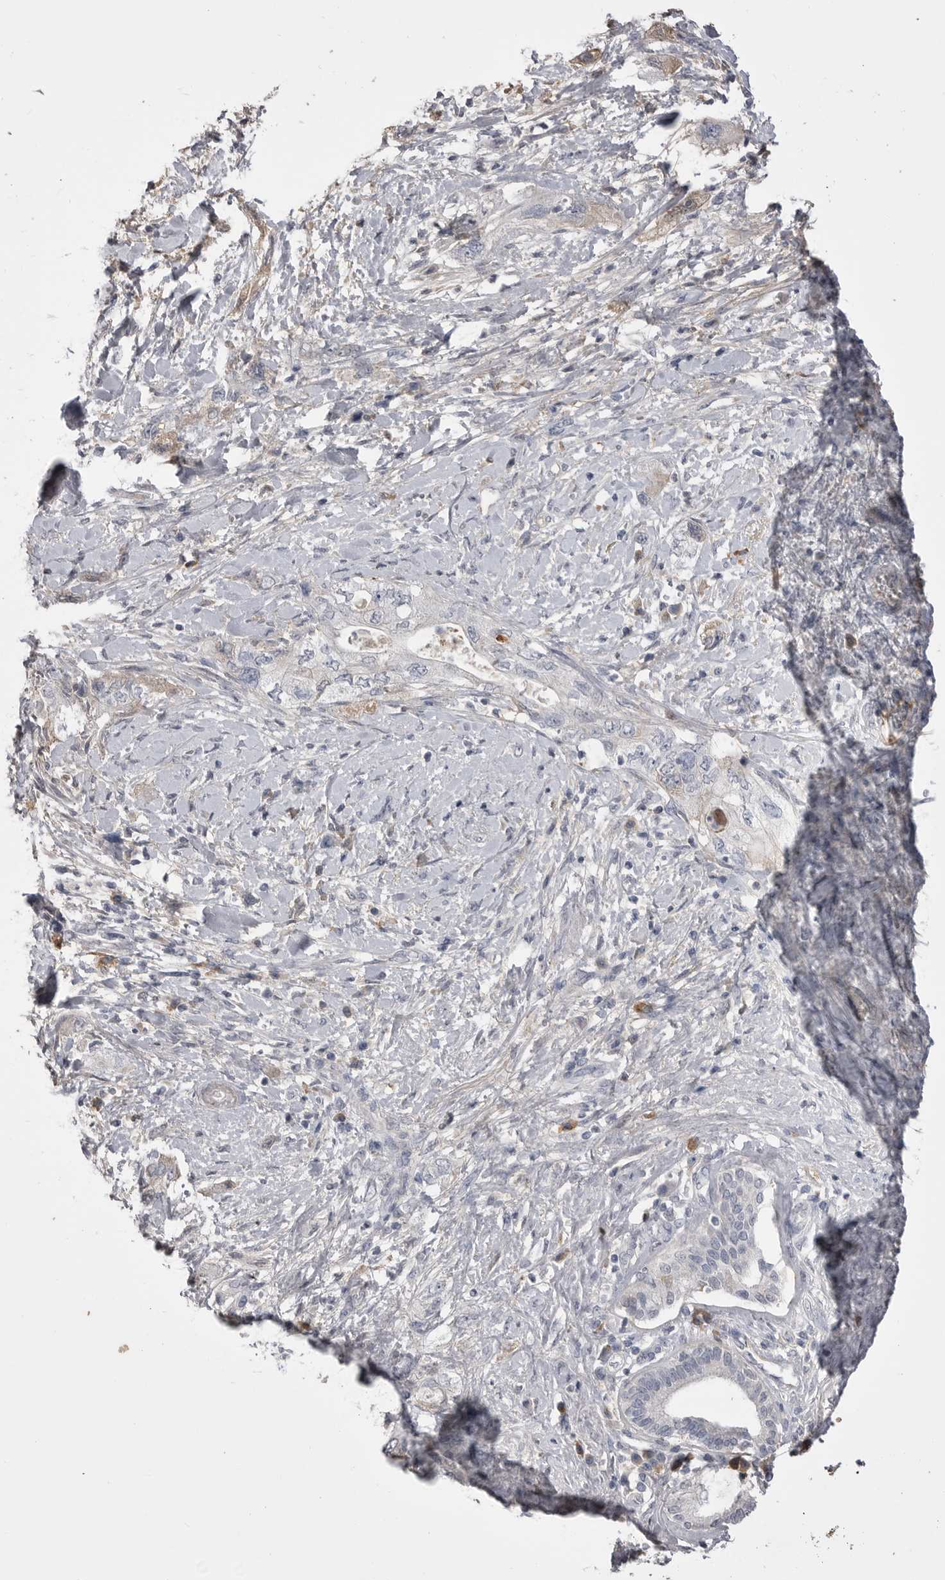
{"staining": {"intensity": "negative", "quantity": "none", "location": "none"}, "tissue": "pancreatic cancer", "cell_type": "Tumor cells", "image_type": "cancer", "snomed": [{"axis": "morphology", "description": "Adenocarcinoma, NOS"}, {"axis": "topography", "description": "Pancreas"}], "caption": "Pancreatic cancer stained for a protein using immunohistochemistry shows no staining tumor cells.", "gene": "AHSG", "patient": {"sex": "female", "age": 73}}